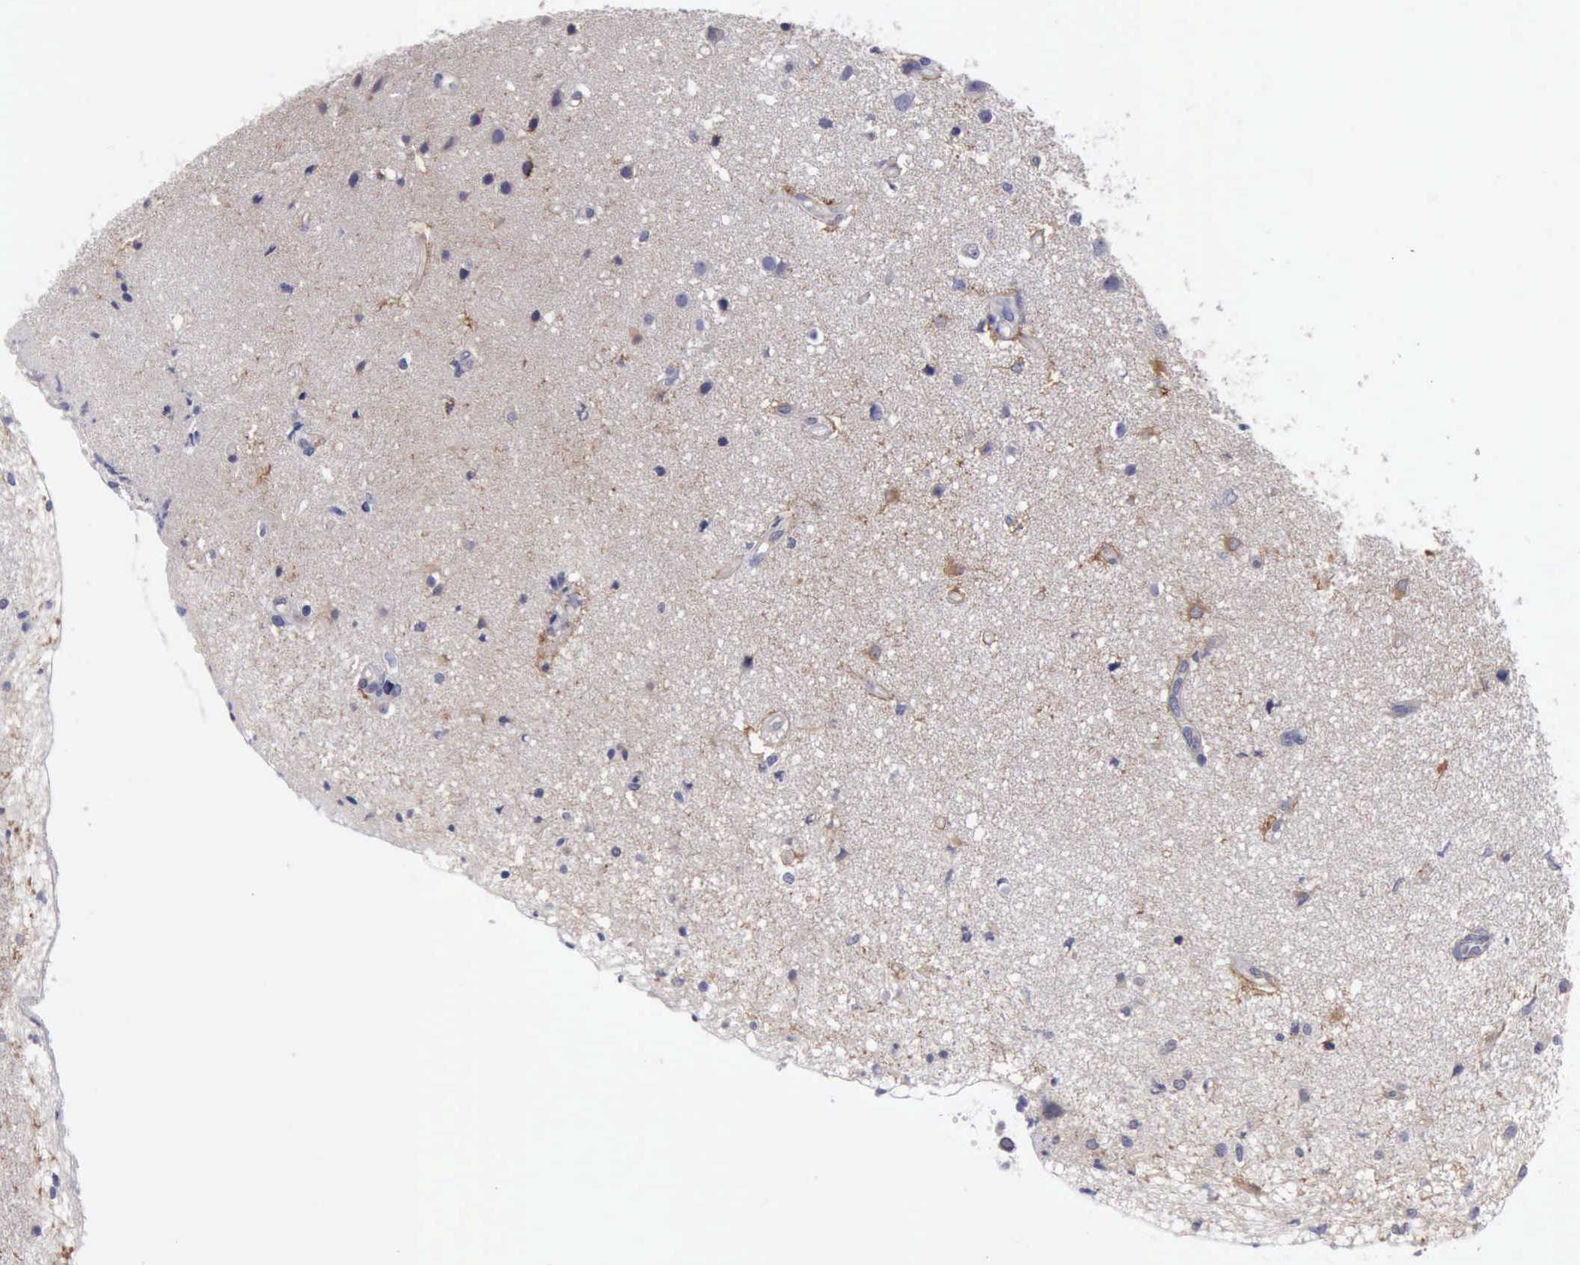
{"staining": {"intensity": "negative", "quantity": "none", "location": "none"}, "tissue": "glioma", "cell_type": "Tumor cells", "image_type": "cancer", "snomed": [{"axis": "morphology", "description": "Glioma, malignant, High grade"}, {"axis": "topography", "description": "Brain"}], "caption": "Glioma was stained to show a protein in brown. There is no significant staining in tumor cells.", "gene": "PHKA1", "patient": {"sex": "male", "age": 66}}